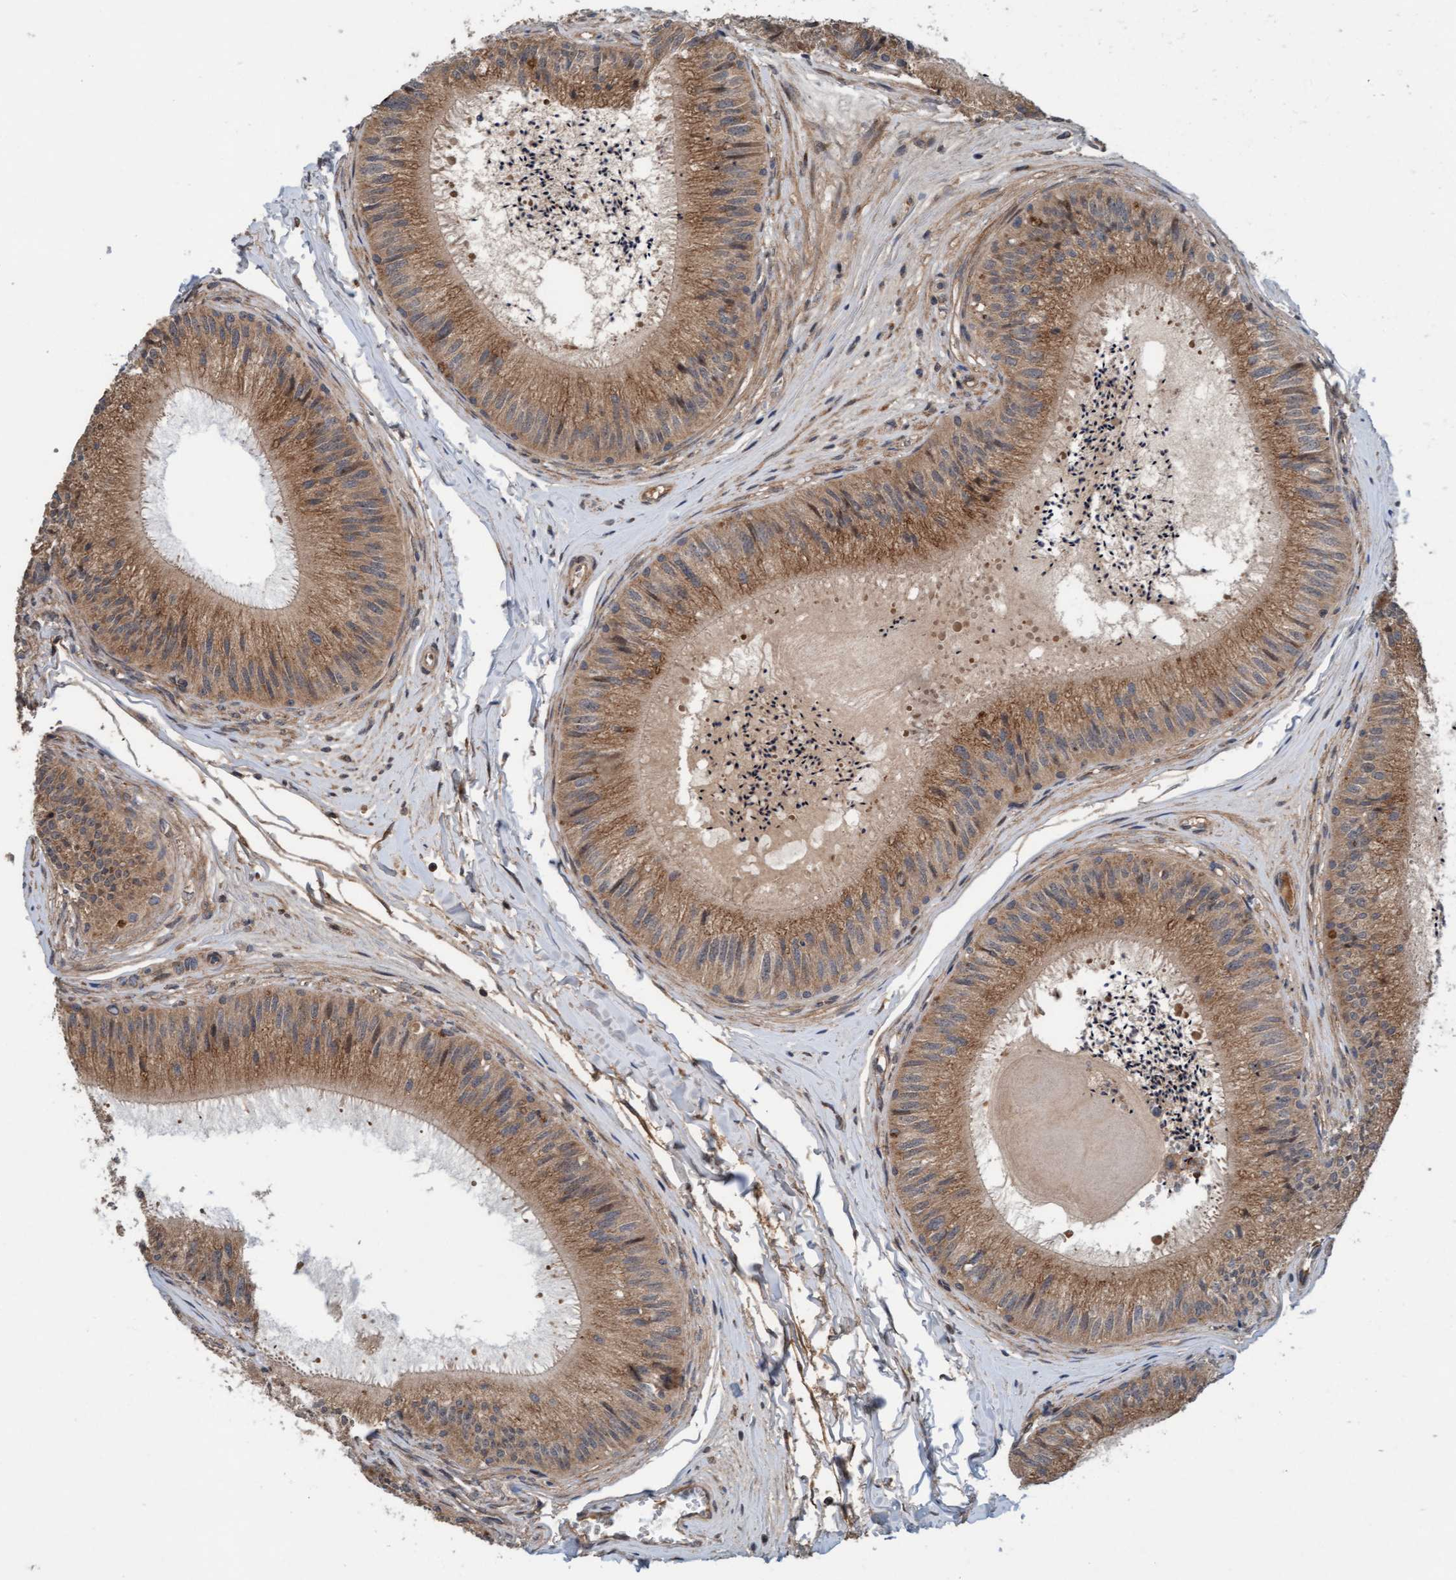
{"staining": {"intensity": "moderate", "quantity": ">75%", "location": "cytoplasmic/membranous"}, "tissue": "epididymis", "cell_type": "Glandular cells", "image_type": "normal", "snomed": [{"axis": "morphology", "description": "Normal tissue, NOS"}, {"axis": "topography", "description": "Epididymis"}], "caption": "Immunohistochemical staining of benign epididymis demonstrates medium levels of moderate cytoplasmic/membranous expression in approximately >75% of glandular cells.", "gene": "MLXIP", "patient": {"sex": "male", "age": 31}}